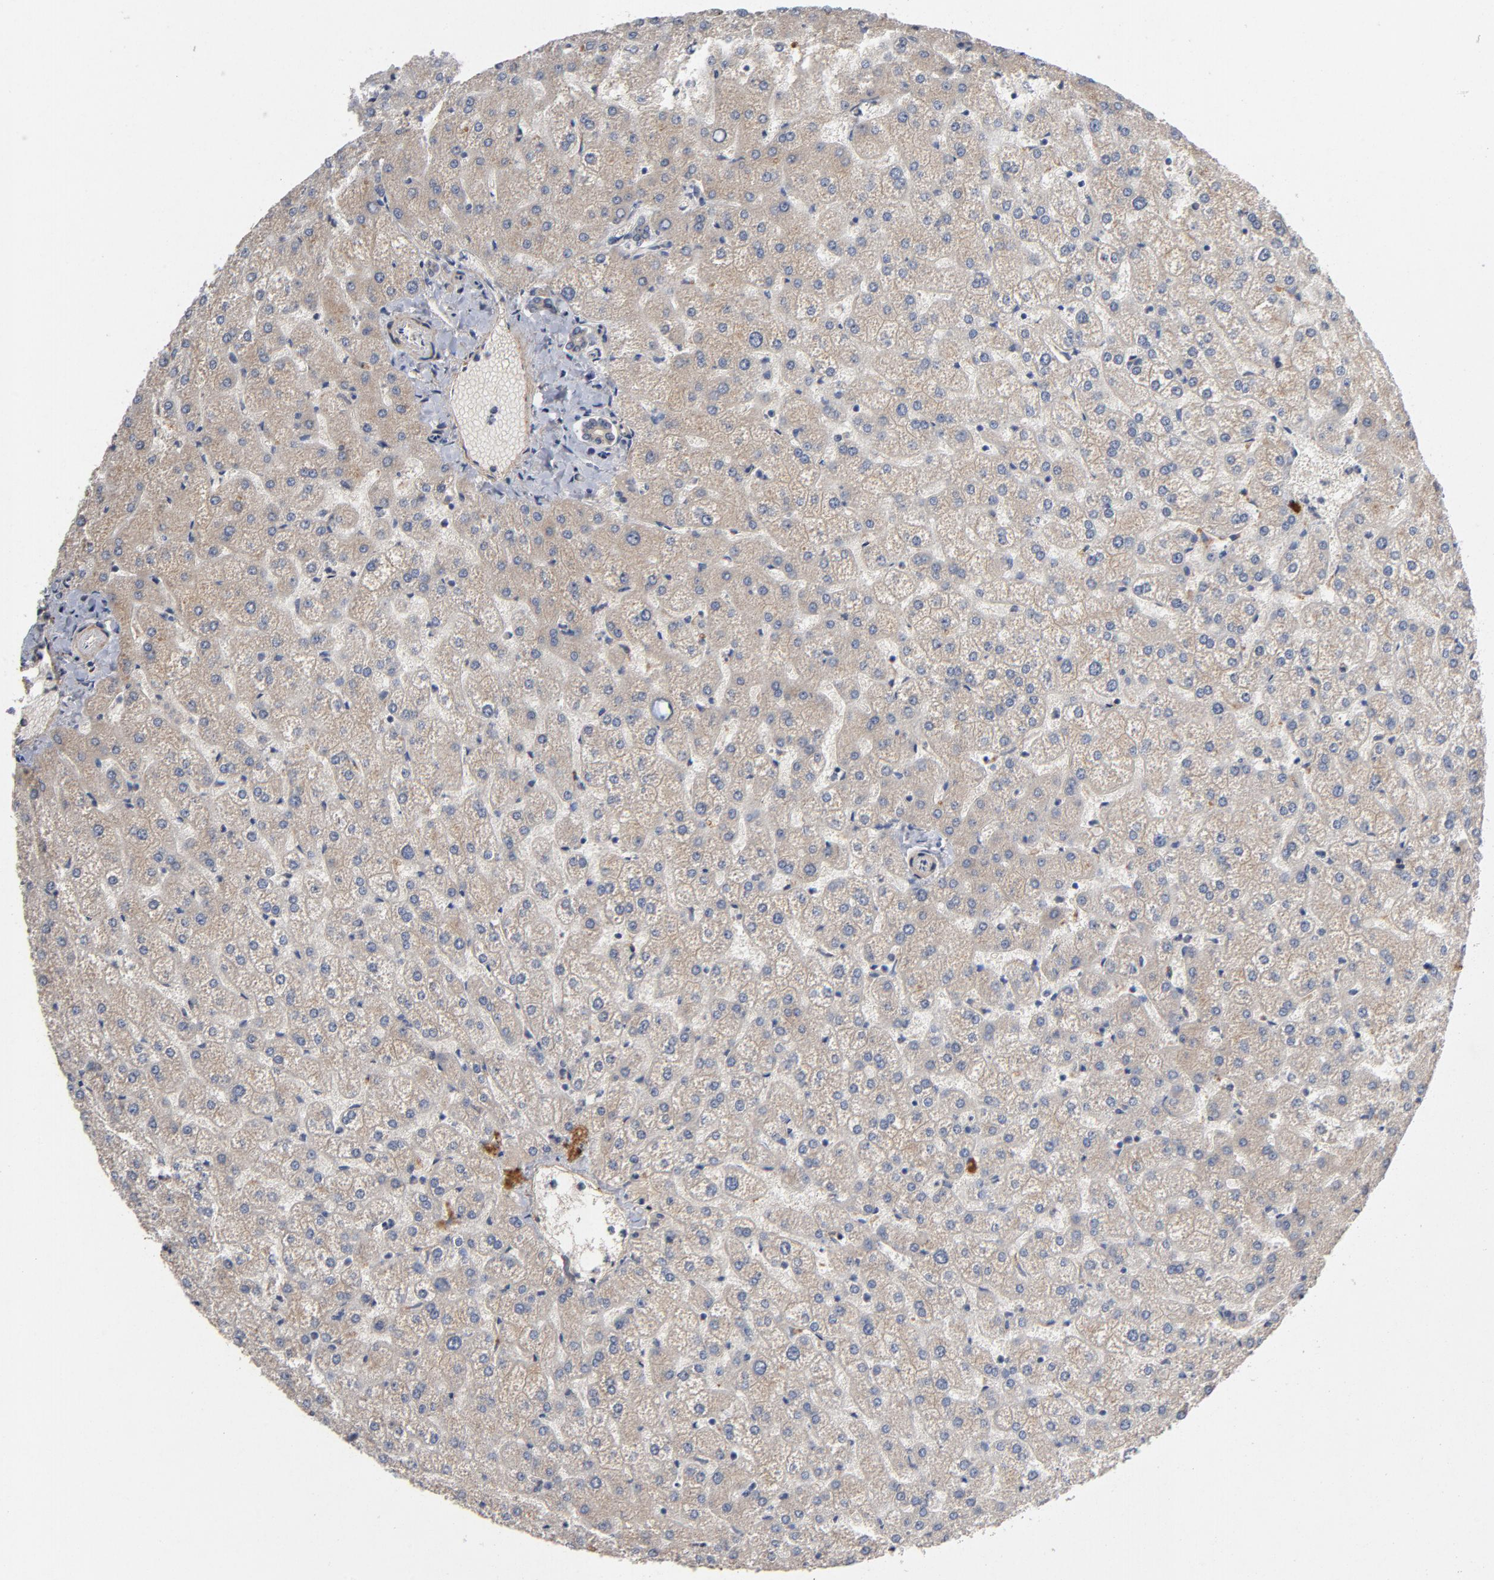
{"staining": {"intensity": "negative", "quantity": "none", "location": "none"}, "tissue": "liver", "cell_type": "Cholangiocytes", "image_type": "normal", "snomed": [{"axis": "morphology", "description": "Normal tissue, NOS"}, {"axis": "topography", "description": "Liver"}], "caption": "Human liver stained for a protein using IHC displays no positivity in cholangiocytes.", "gene": "CCDC134", "patient": {"sex": "female", "age": 32}}